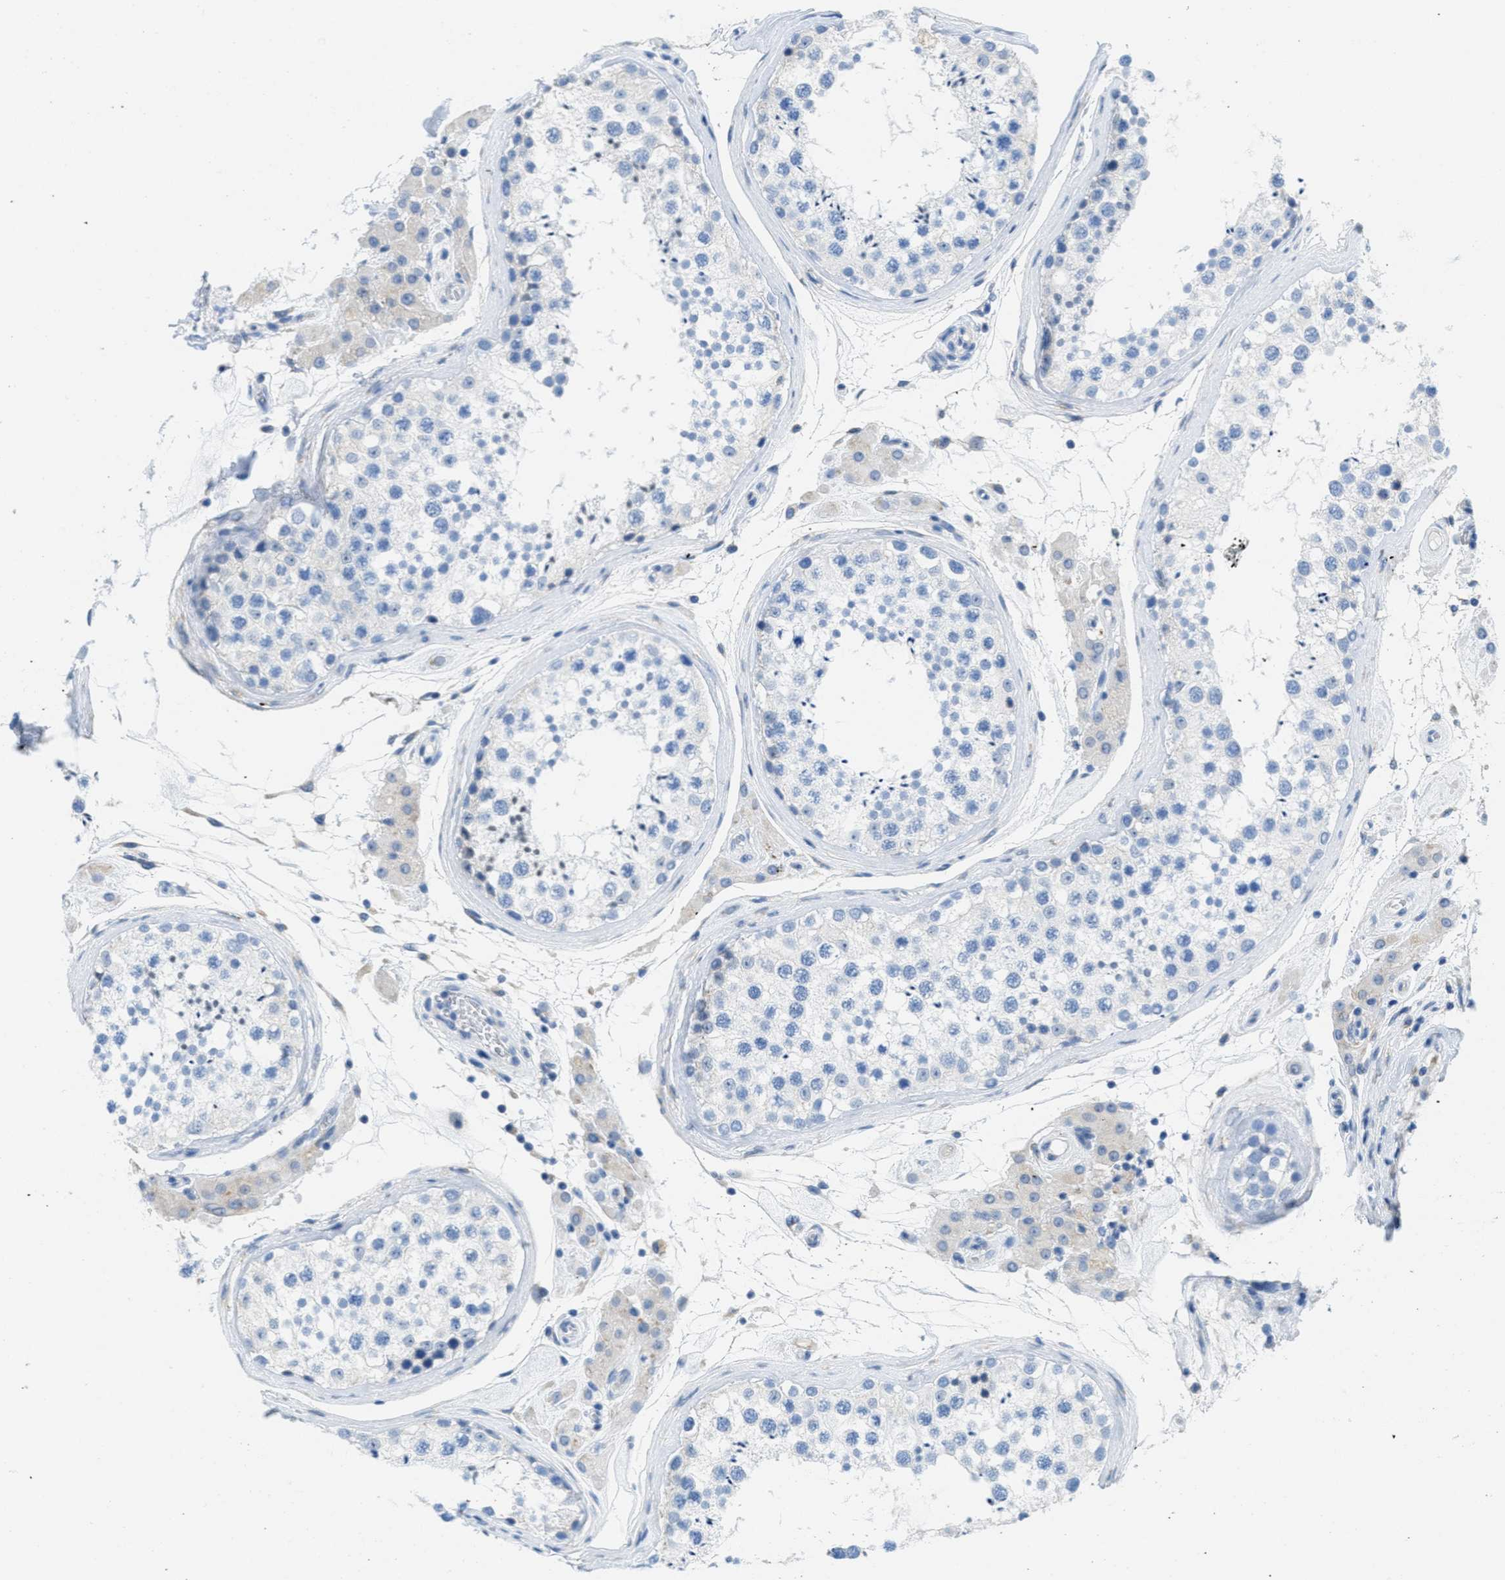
{"staining": {"intensity": "negative", "quantity": "none", "location": "none"}, "tissue": "testis", "cell_type": "Cells in seminiferous ducts", "image_type": "normal", "snomed": [{"axis": "morphology", "description": "Normal tissue, NOS"}, {"axis": "topography", "description": "Testis"}], "caption": "Immunohistochemistry of benign testis displays no positivity in cells in seminiferous ducts.", "gene": "PTDSS1", "patient": {"sex": "male", "age": 46}}